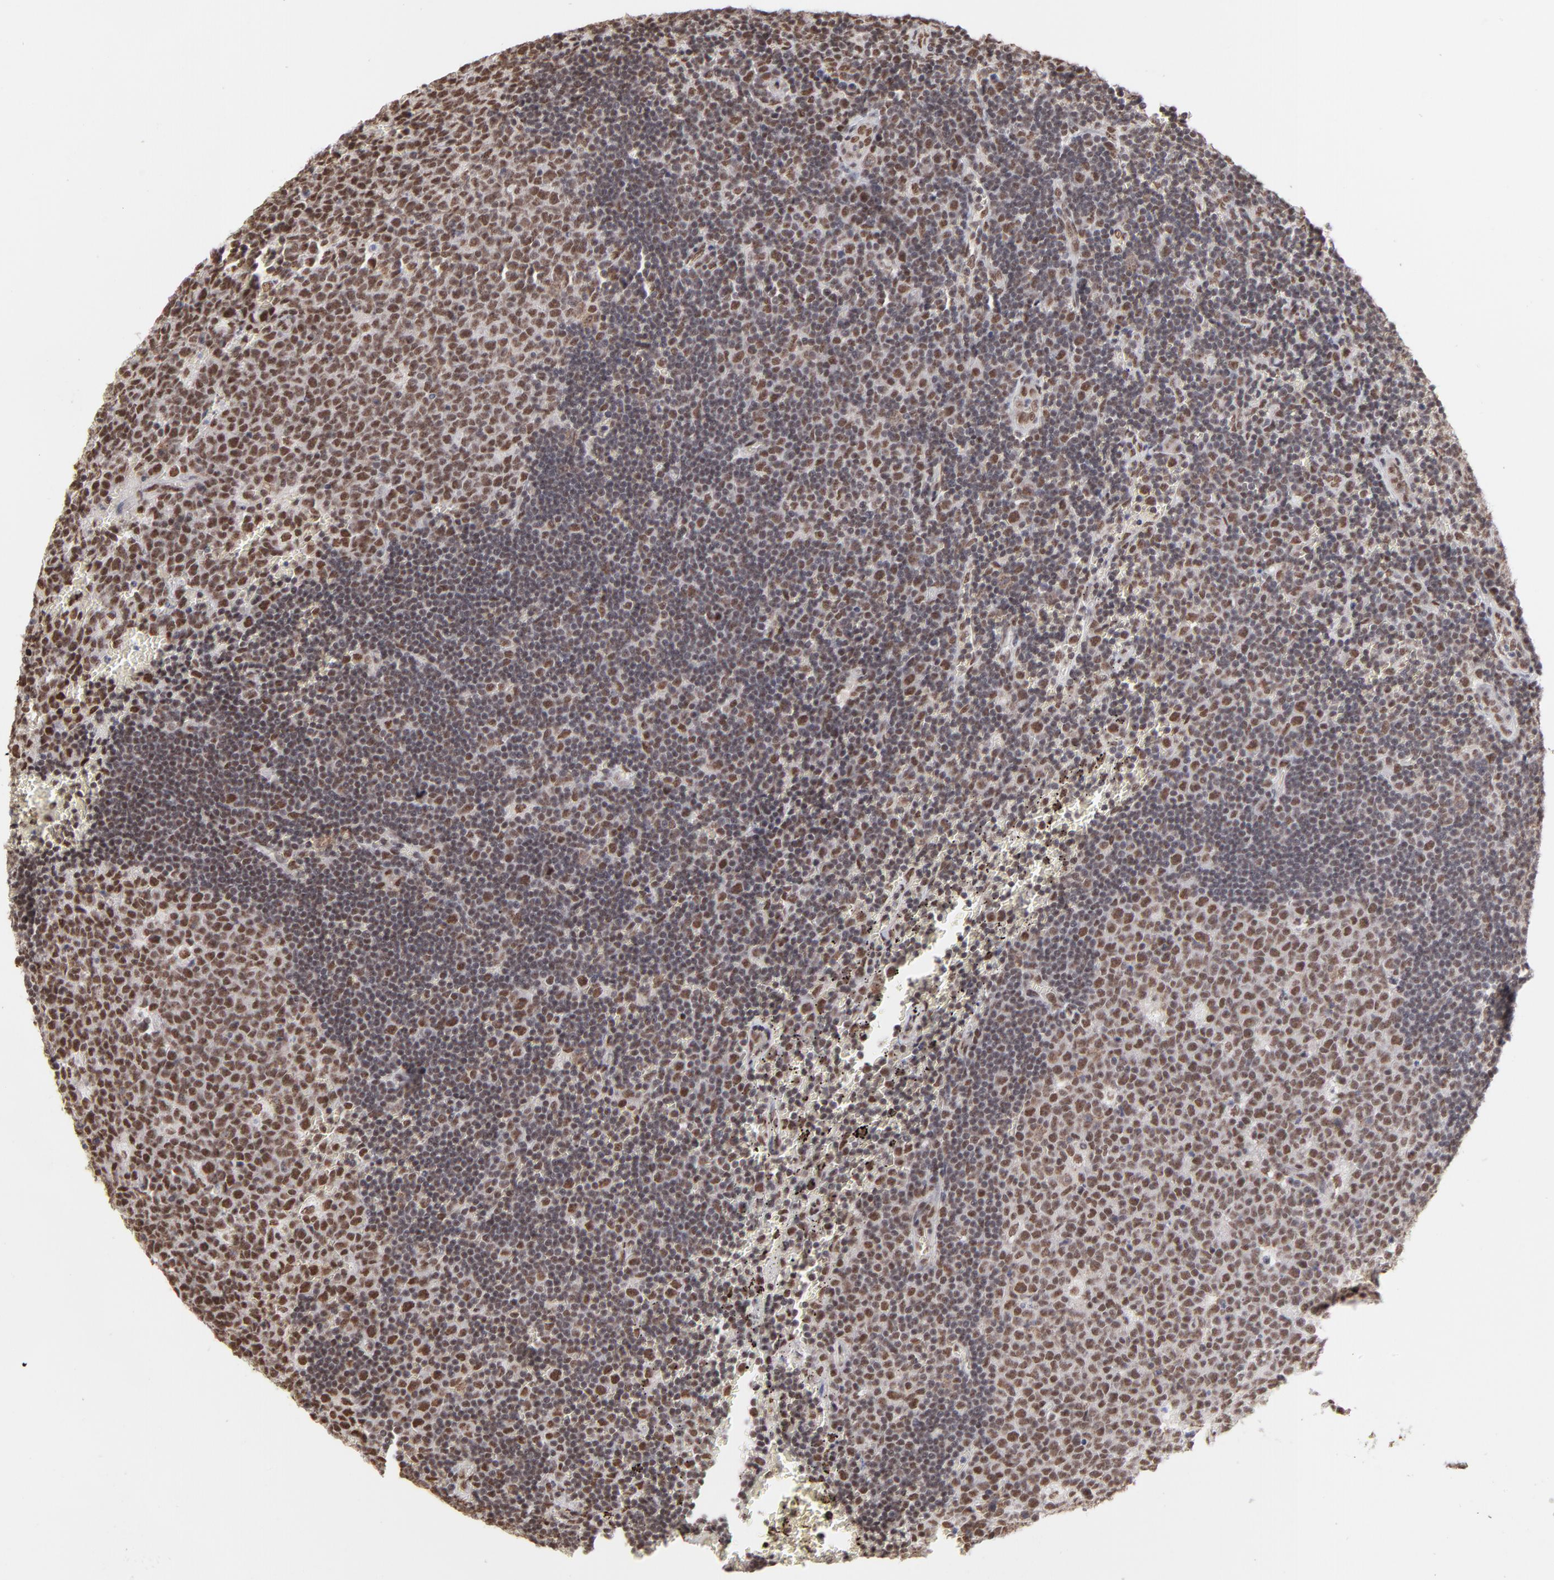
{"staining": {"intensity": "strong", "quantity": "25%-75%", "location": "nuclear"}, "tissue": "lymph node", "cell_type": "Germinal center cells", "image_type": "normal", "snomed": [{"axis": "morphology", "description": "Normal tissue, NOS"}, {"axis": "topography", "description": "Lymph node"}, {"axis": "topography", "description": "Salivary gland"}], "caption": "Protein expression analysis of benign lymph node reveals strong nuclear positivity in approximately 25%-75% of germinal center cells.", "gene": "ZNF3", "patient": {"sex": "male", "age": 8}}